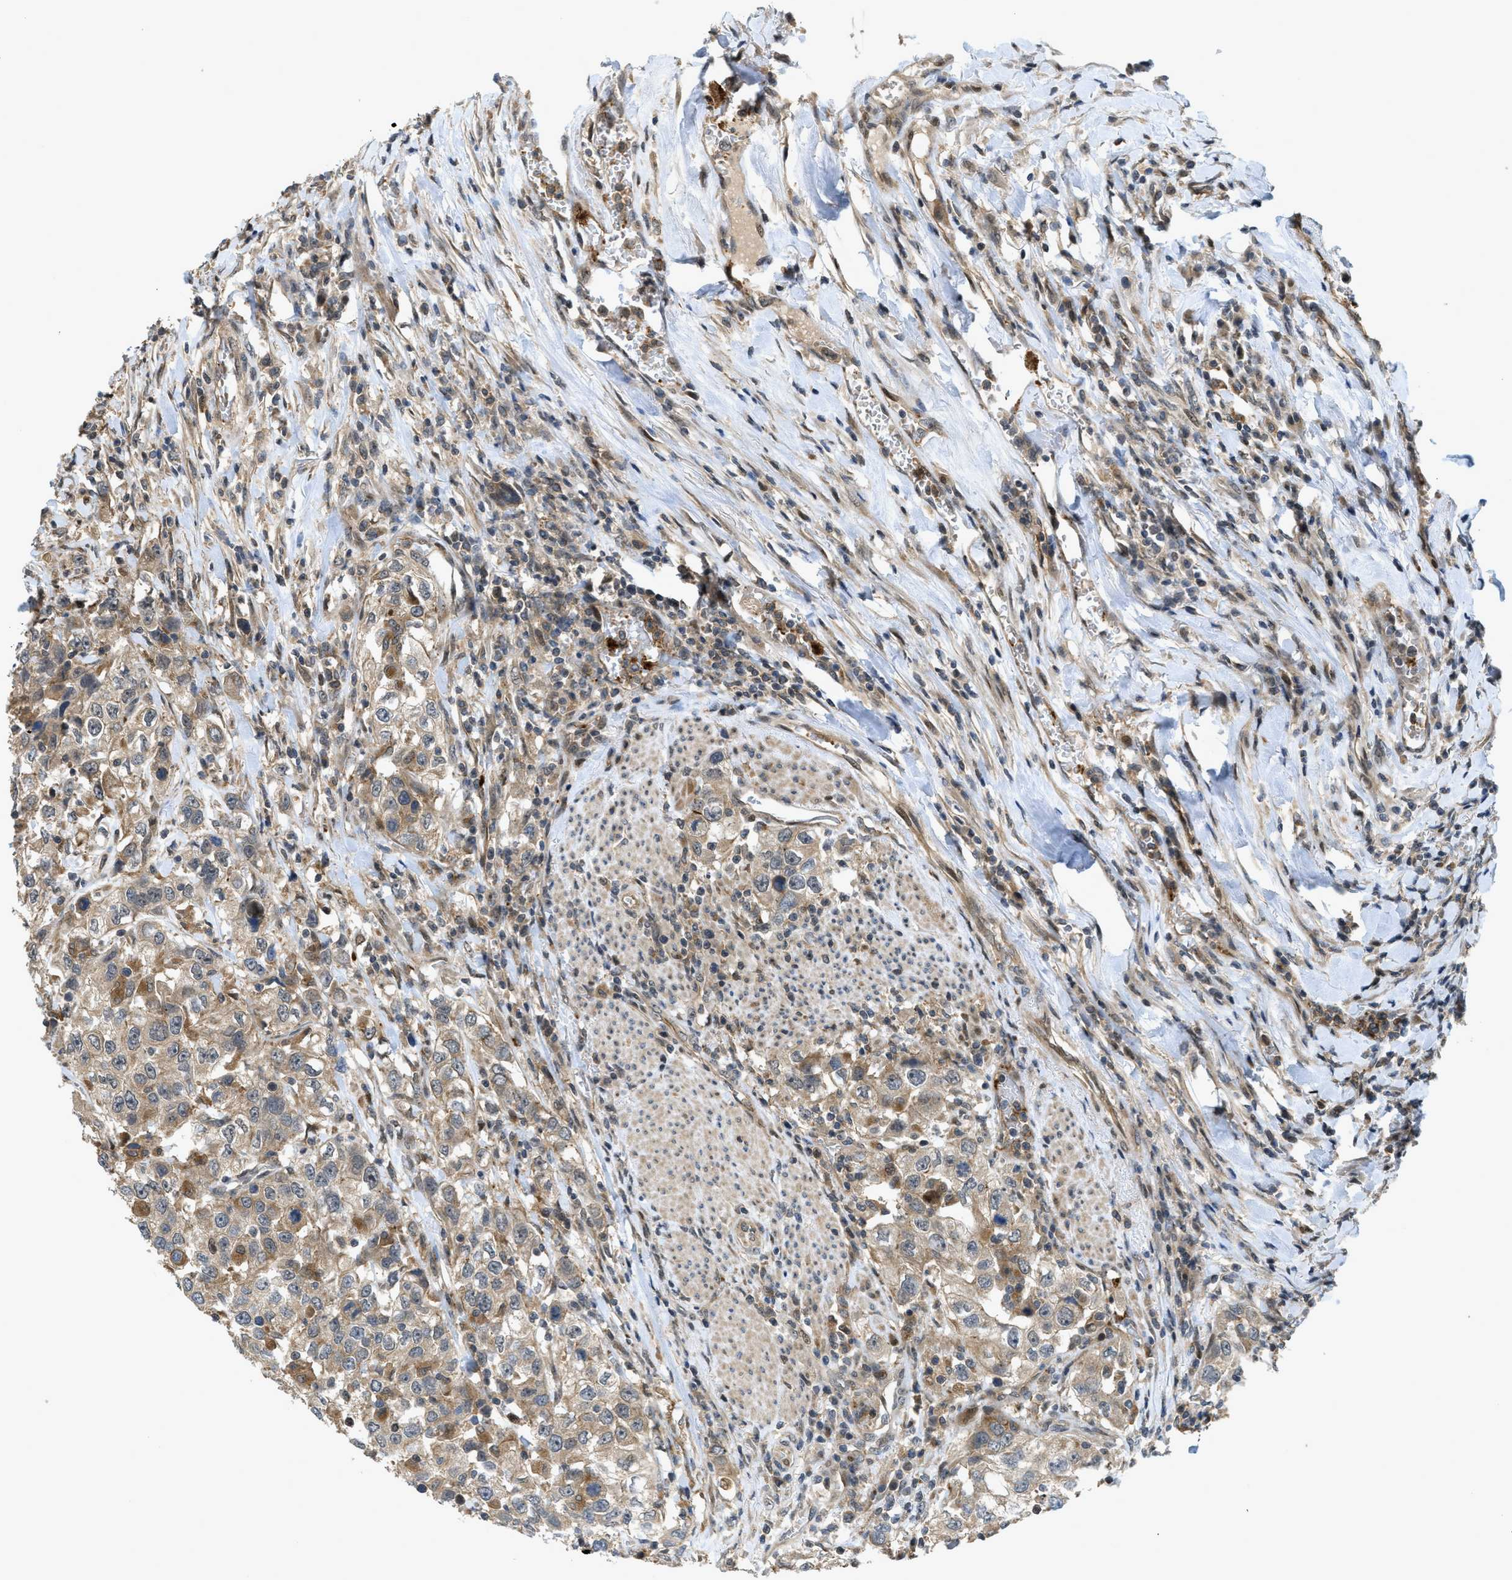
{"staining": {"intensity": "moderate", "quantity": ">75%", "location": "cytoplasmic/membranous"}, "tissue": "urothelial cancer", "cell_type": "Tumor cells", "image_type": "cancer", "snomed": [{"axis": "morphology", "description": "Urothelial carcinoma, High grade"}, {"axis": "topography", "description": "Urinary bladder"}], "caption": "Human urothelial cancer stained with a protein marker demonstrates moderate staining in tumor cells.", "gene": "DNAJC28", "patient": {"sex": "female", "age": 80}}